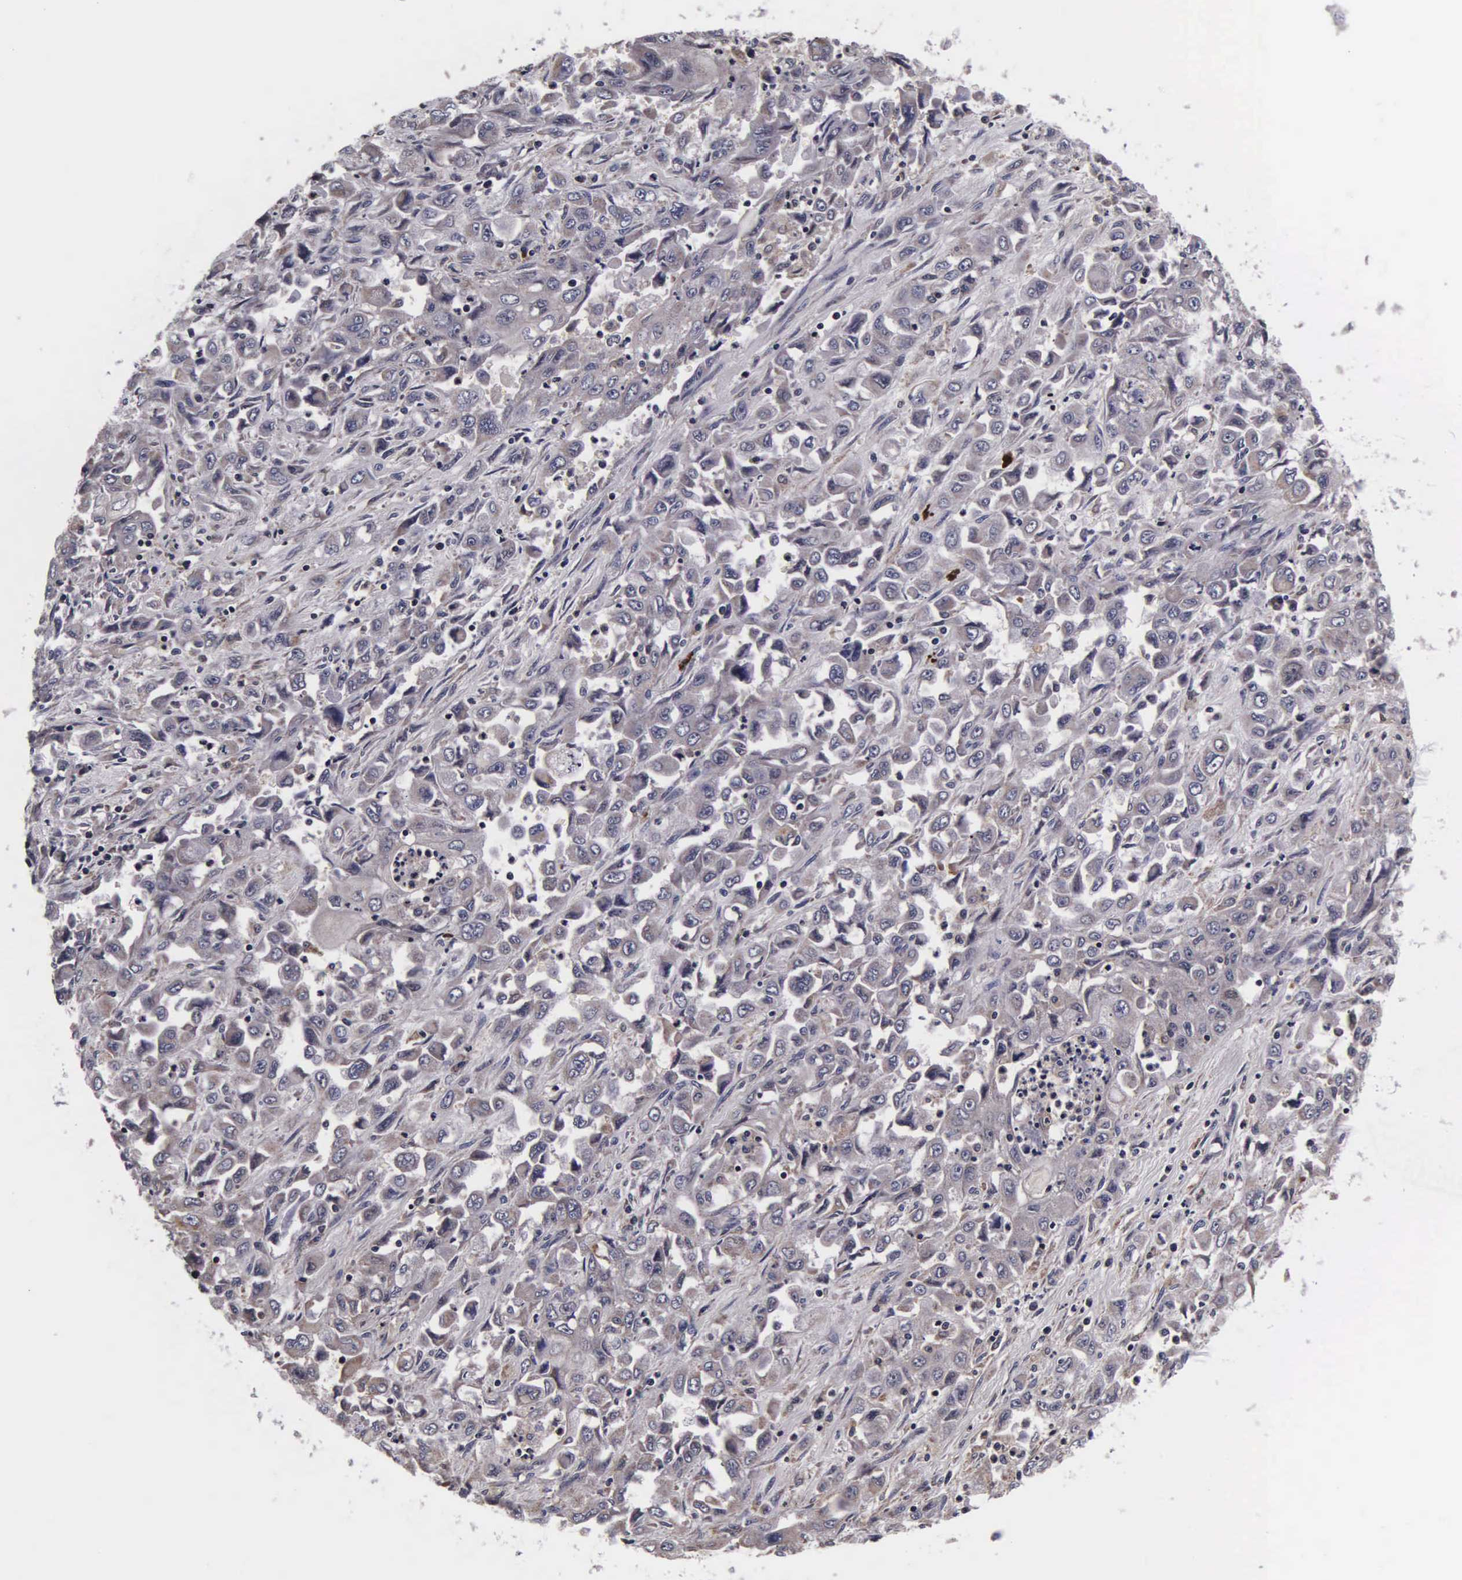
{"staining": {"intensity": "weak", "quantity": "<25%", "location": "cytoplasmic/membranous"}, "tissue": "pancreatic cancer", "cell_type": "Tumor cells", "image_type": "cancer", "snomed": [{"axis": "morphology", "description": "Adenocarcinoma, NOS"}, {"axis": "topography", "description": "Pancreas"}], "caption": "Immunohistochemistry photomicrograph of neoplastic tissue: pancreatic cancer (adenocarcinoma) stained with DAB demonstrates no significant protein expression in tumor cells.", "gene": "PSMA3", "patient": {"sex": "male", "age": 70}}